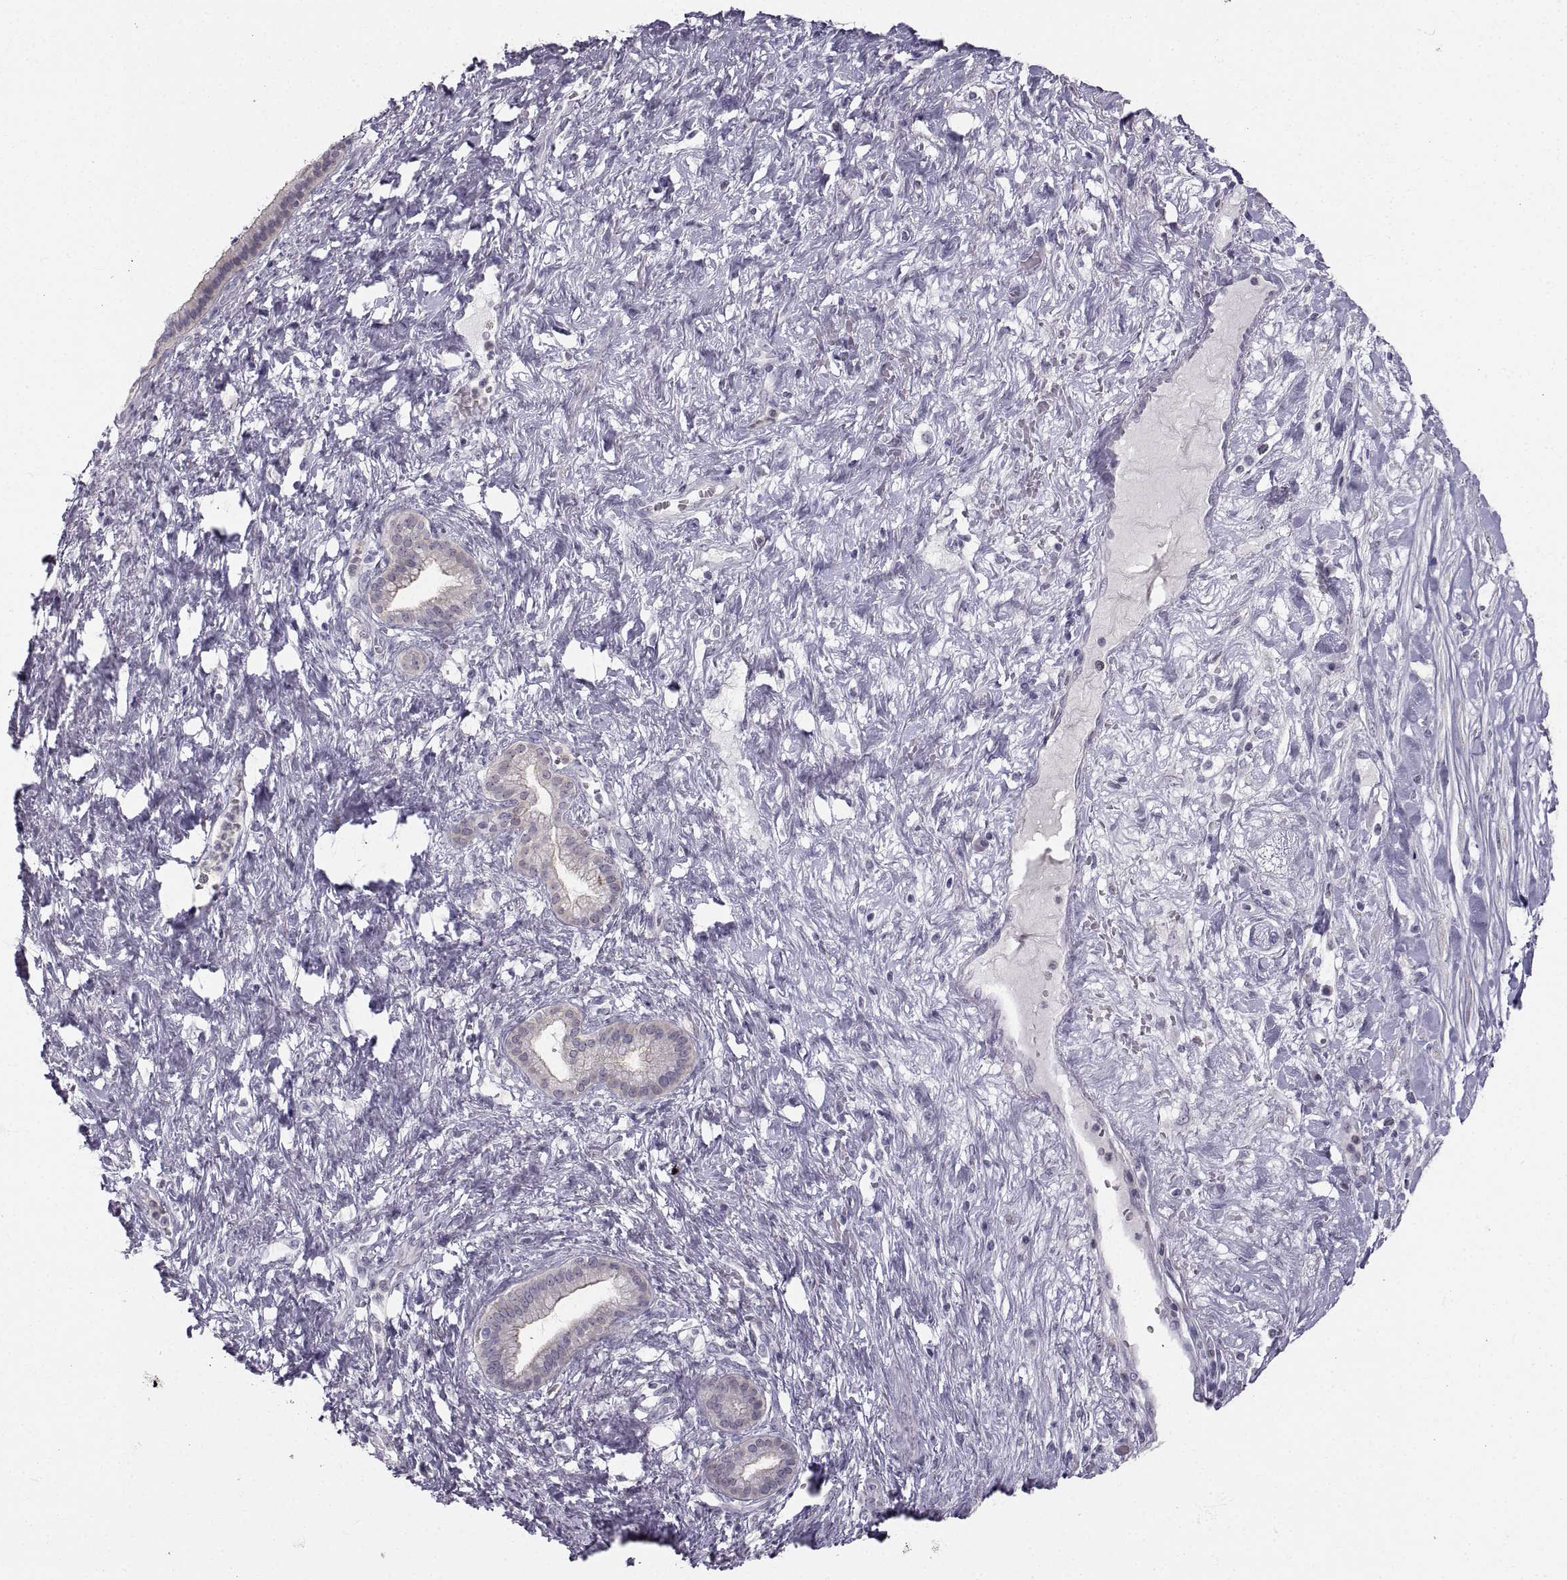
{"staining": {"intensity": "negative", "quantity": "none", "location": "none"}, "tissue": "pancreatic cancer", "cell_type": "Tumor cells", "image_type": "cancer", "snomed": [{"axis": "morphology", "description": "Adenocarcinoma, NOS"}, {"axis": "topography", "description": "Pancreas"}], "caption": "Pancreatic cancer (adenocarcinoma) stained for a protein using immunohistochemistry (IHC) demonstrates no staining tumor cells.", "gene": "ZNF185", "patient": {"sex": "male", "age": 44}}